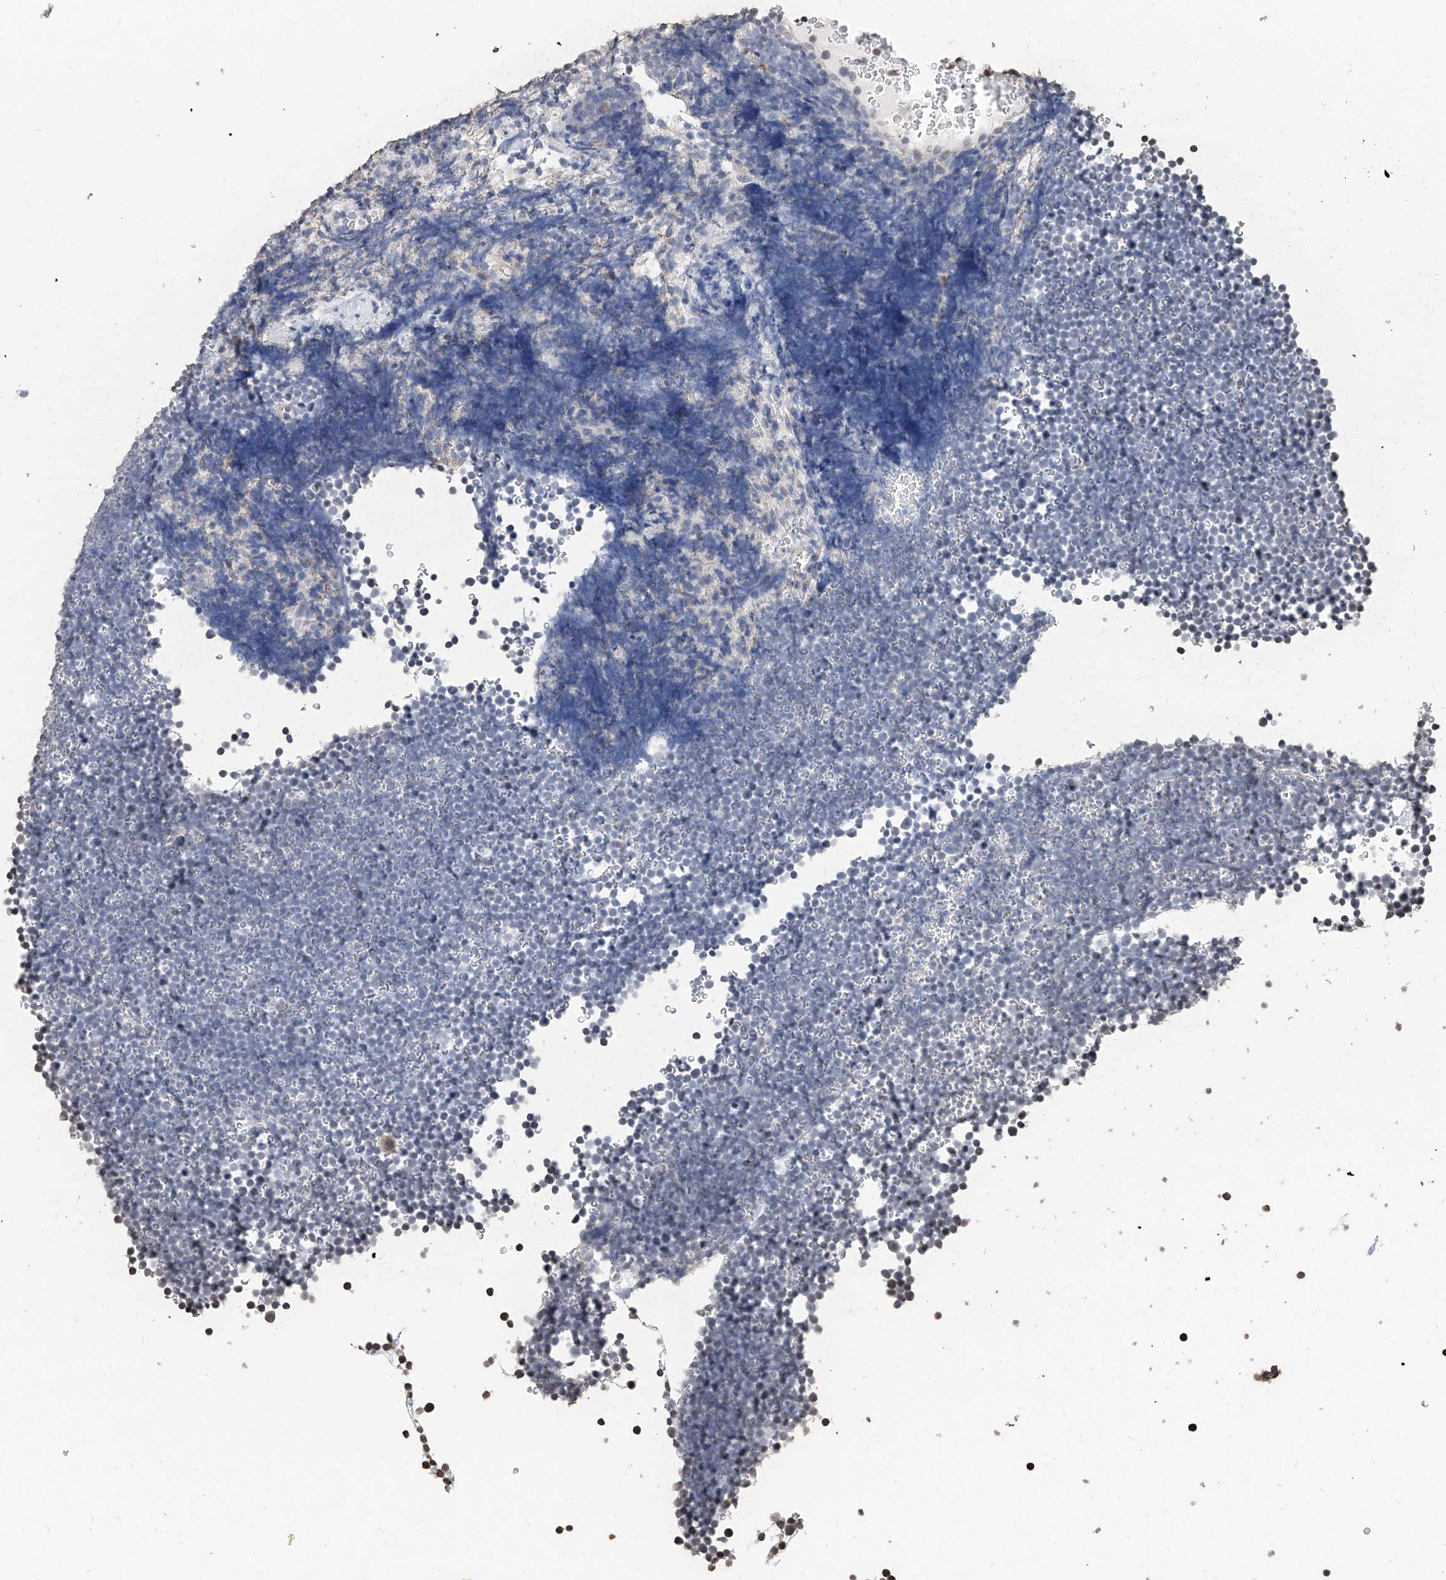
{"staining": {"intensity": "negative", "quantity": "none", "location": "none"}, "tissue": "lymphoma", "cell_type": "Tumor cells", "image_type": "cancer", "snomed": [{"axis": "morphology", "description": "Malignant lymphoma, non-Hodgkin's type, High grade"}, {"axis": "topography", "description": "Lymph node"}], "caption": "High power microscopy histopathology image of an IHC histopathology image of lymphoma, revealing no significant staining in tumor cells.", "gene": "RP9", "patient": {"sex": "male", "age": 13}}